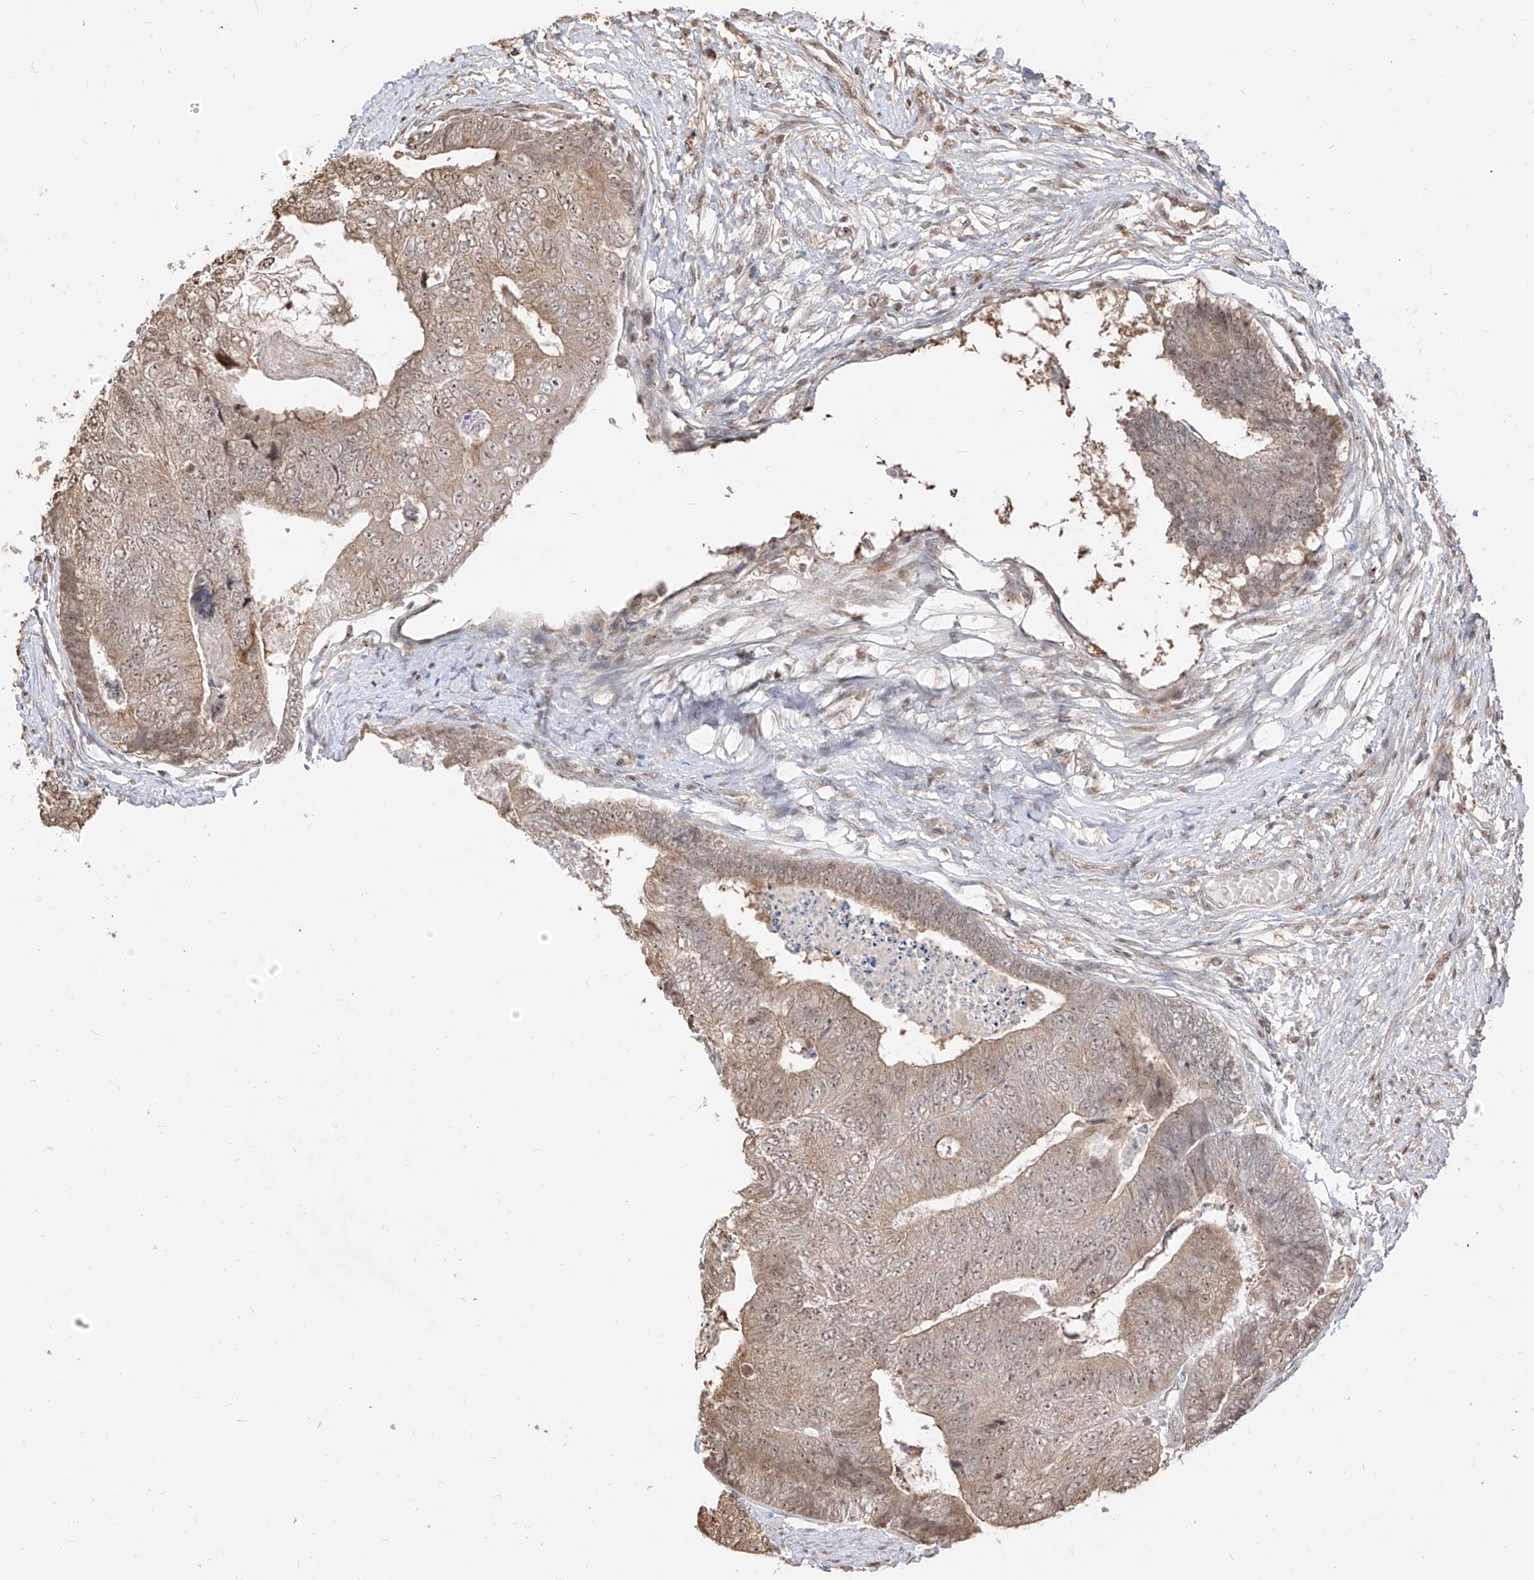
{"staining": {"intensity": "moderate", "quantity": "25%-75%", "location": "cytoplasmic/membranous,nuclear"}, "tissue": "colorectal cancer", "cell_type": "Tumor cells", "image_type": "cancer", "snomed": [{"axis": "morphology", "description": "Adenocarcinoma, NOS"}, {"axis": "topography", "description": "Colon"}], "caption": "Colorectal cancer stained with a protein marker demonstrates moderate staining in tumor cells.", "gene": "VMP1", "patient": {"sex": "female", "age": 67}}